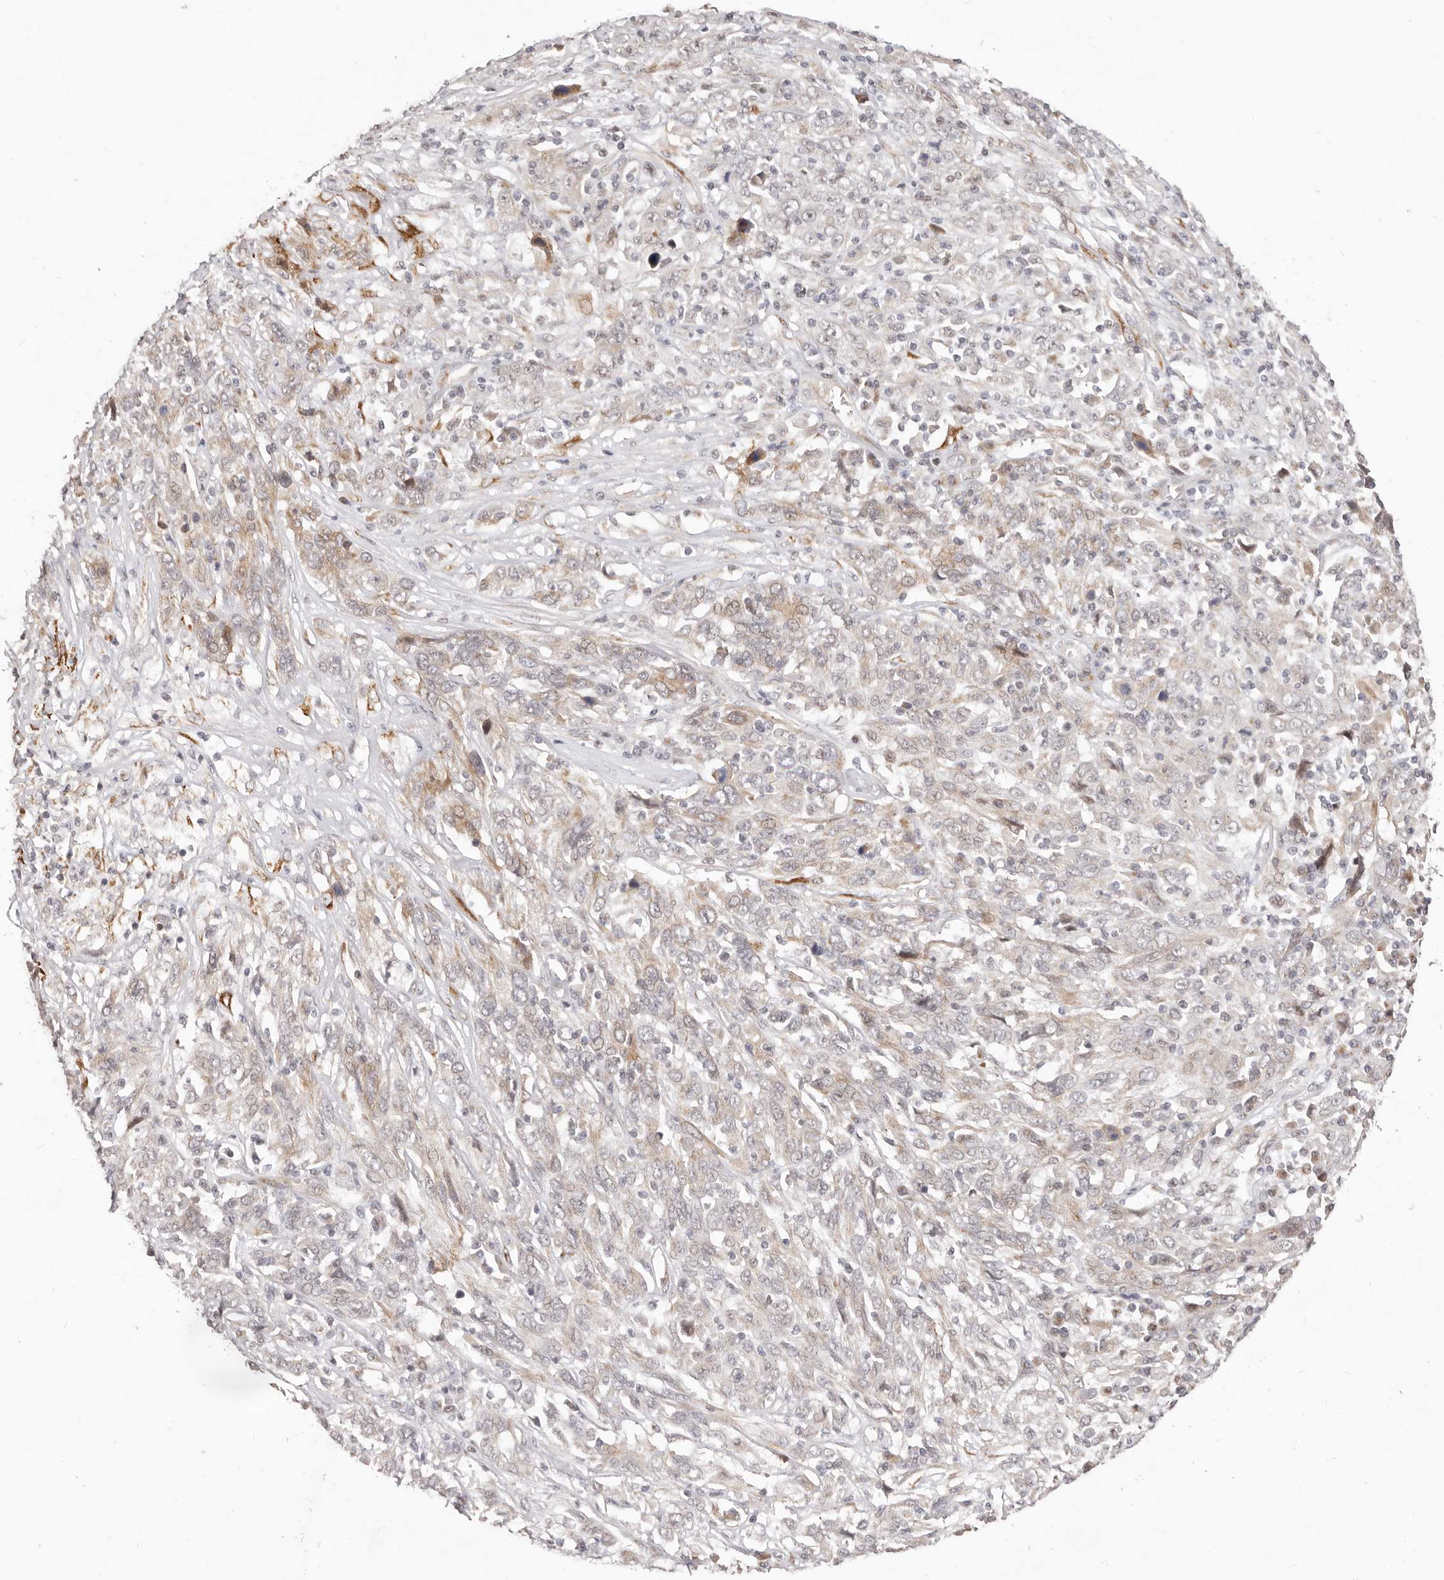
{"staining": {"intensity": "weak", "quantity": "<25%", "location": "cytoplasmic/membranous"}, "tissue": "cervical cancer", "cell_type": "Tumor cells", "image_type": "cancer", "snomed": [{"axis": "morphology", "description": "Squamous cell carcinoma, NOS"}, {"axis": "topography", "description": "Cervix"}], "caption": "A photomicrograph of human cervical cancer is negative for staining in tumor cells.", "gene": "SRCAP", "patient": {"sex": "female", "age": 46}}